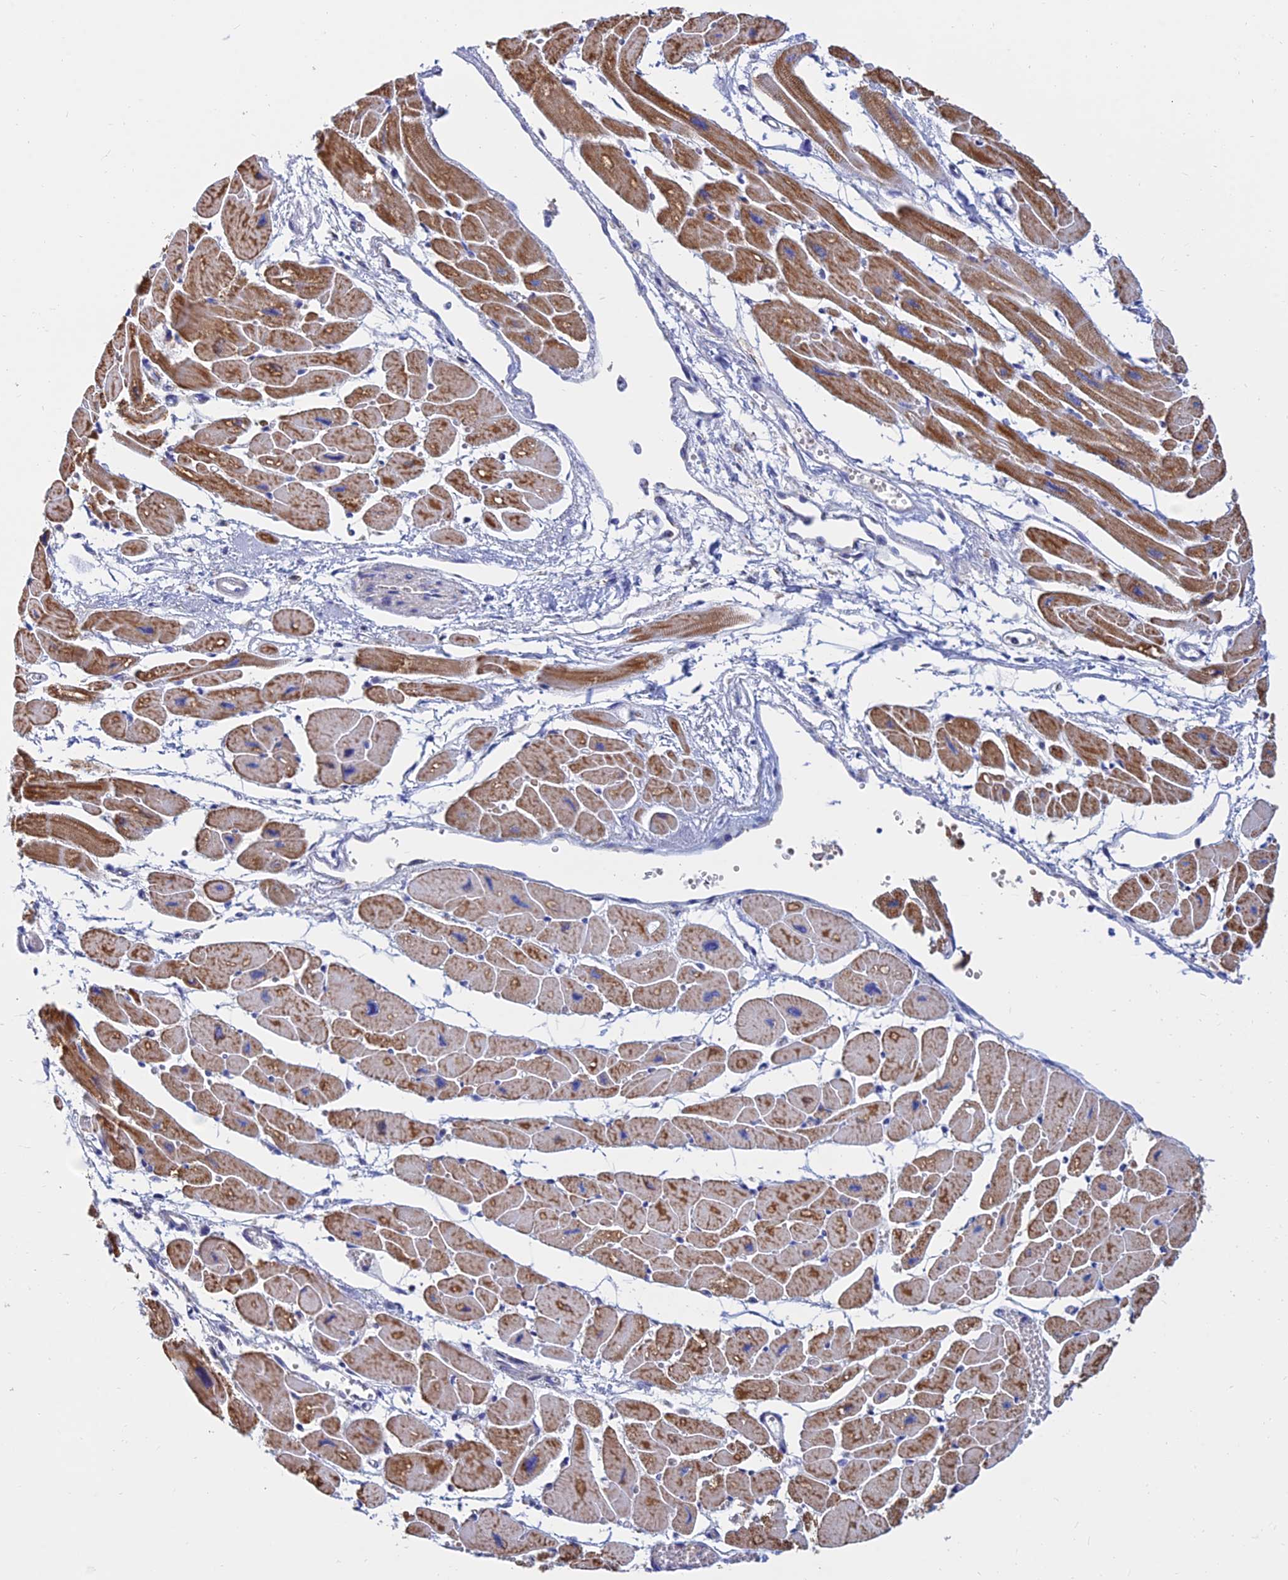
{"staining": {"intensity": "moderate", "quantity": ">75%", "location": "cytoplasmic/membranous"}, "tissue": "heart muscle", "cell_type": "Cardiomyocytes", "image_type": "normal", "snomed": [{"axis": "morphology", "description": "Normal tissue, NOS"}, {"axis": "topography", "description": "Heart"}], "caption": "DAB (3,3'-diaminobenzidine) immunohistochemical staining of benign human heart muscle displays moderate cytoplasmic/membranous protein positivity in approximately >75% of cardiomyocytes. (brown staining indicates protein expression, while blue staining denotes nuclei).", "gene": "MGST1", "patient": {"sex": "female", "age": 54}}